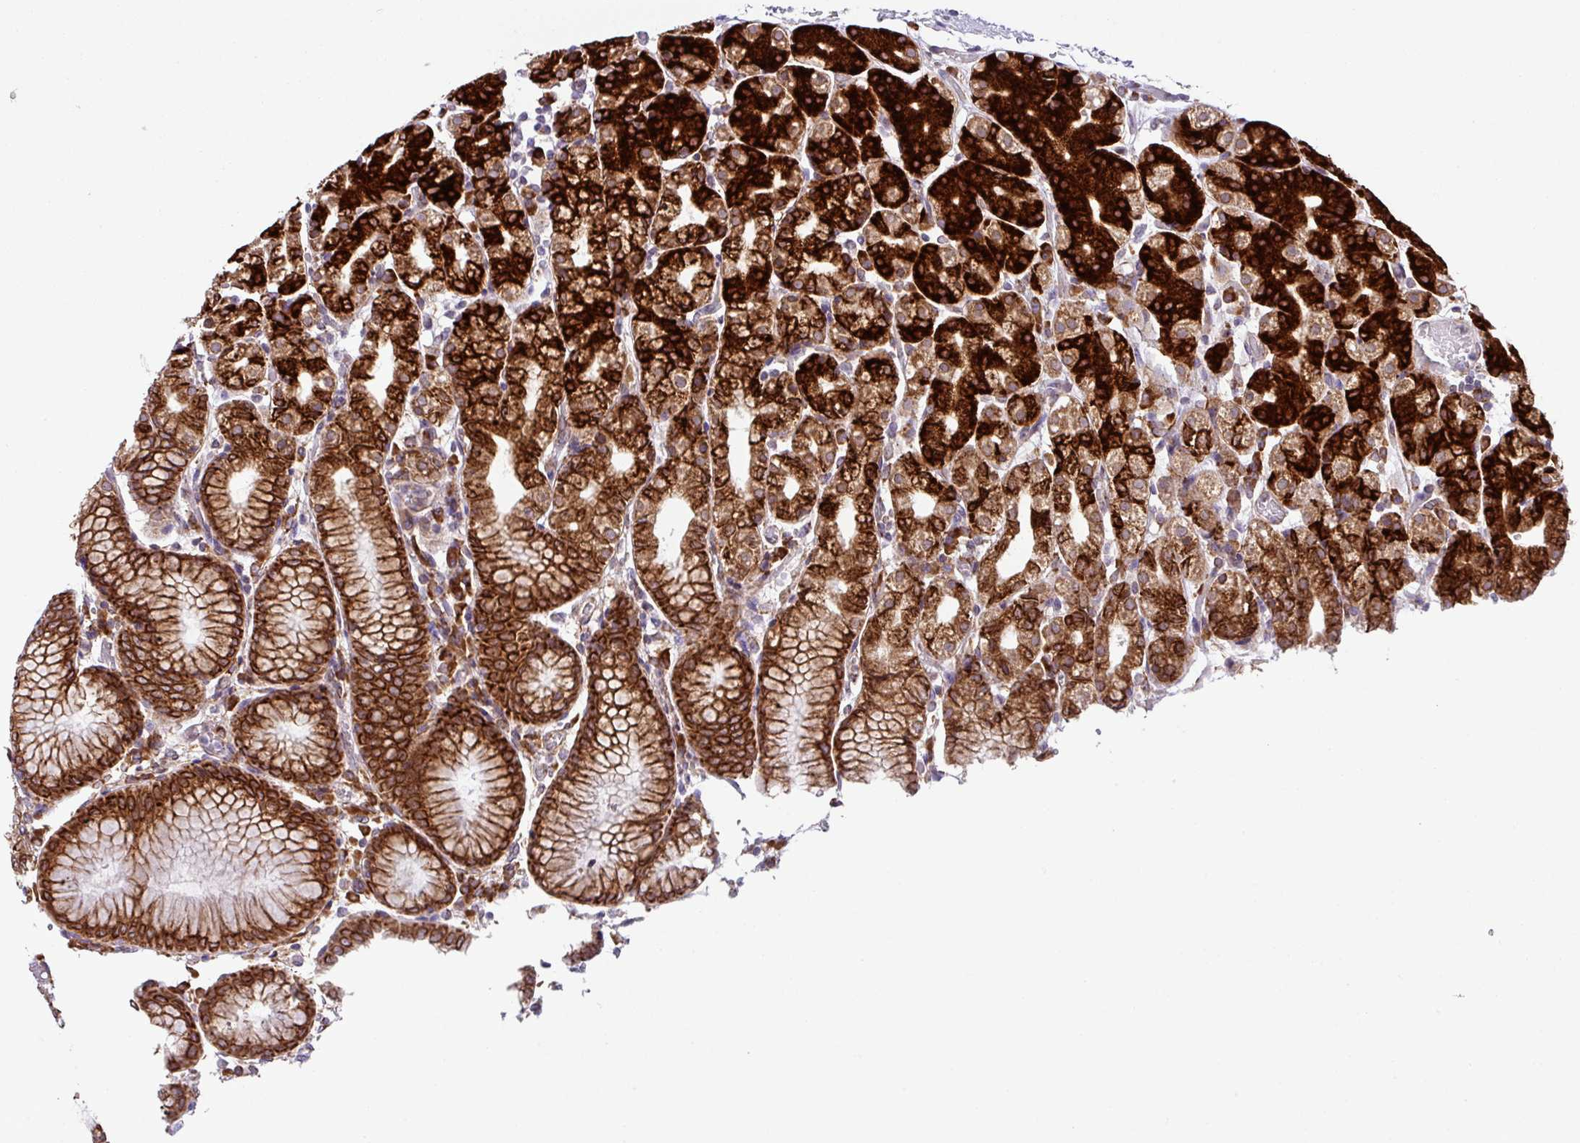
{"staining": {"intensity": "strong", "quantity": ">75%", "location": "cytoplasmic/membranous"}, "tissue": "stomach", "cell_type": "Glandular cells", "image_type": "normal", "snomed": [{"axis": "morphology", "description": "Normal tissue, NOS"}, {"axis": "topography", "description": "Stomach"}], "caption": "Immunohistochemistry (IHC) micrograph of normal stomach stained for a protein (brown), which reveals high levels of strong cytoplasmic/membranous staining in about >75% of glandular cells.", "gene": "SLC39A7", "patient": {"sex": "female", "age": 57}}